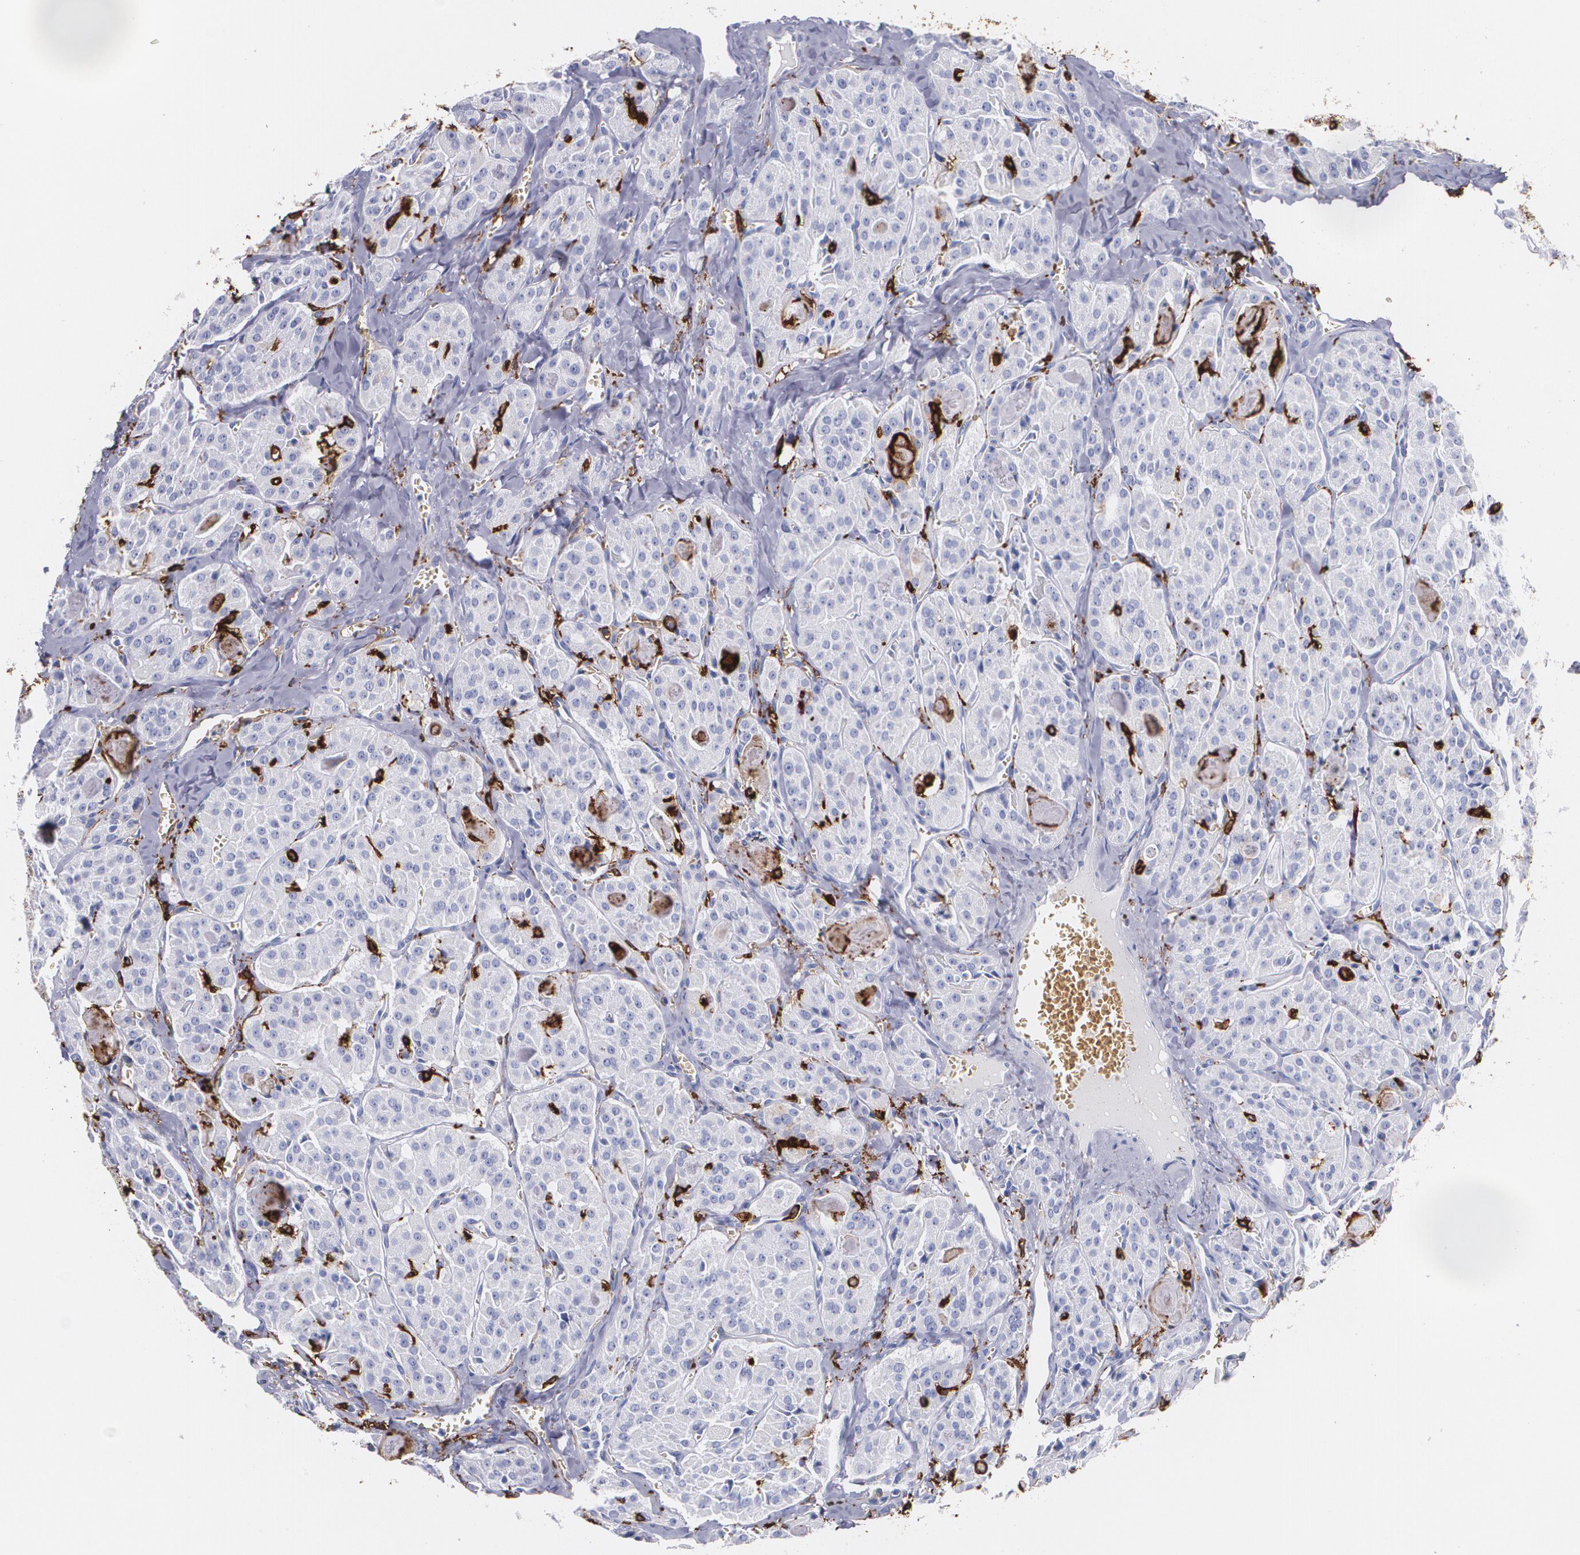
{"staining": {"intensity": "weak", "quantity": ">75%", "location": "cytoplasmic/membranous"}, "tissue": "thyroid cancer", "cell_type": "Tumor cells", "image_type": "cancer", "snomed": [{"axis": "morphology", "description": "Carcinoma, NOS"}, {"axis": "topography", "description": "Thyroid gland"}], "caption": "Carcinoma (thyroid) stained for a protein displays weak cytoplasmic/membranous positivity in tumor cells.", "gene": "HLA-DRA", "patient": {"sex": "male", "age": 76}}